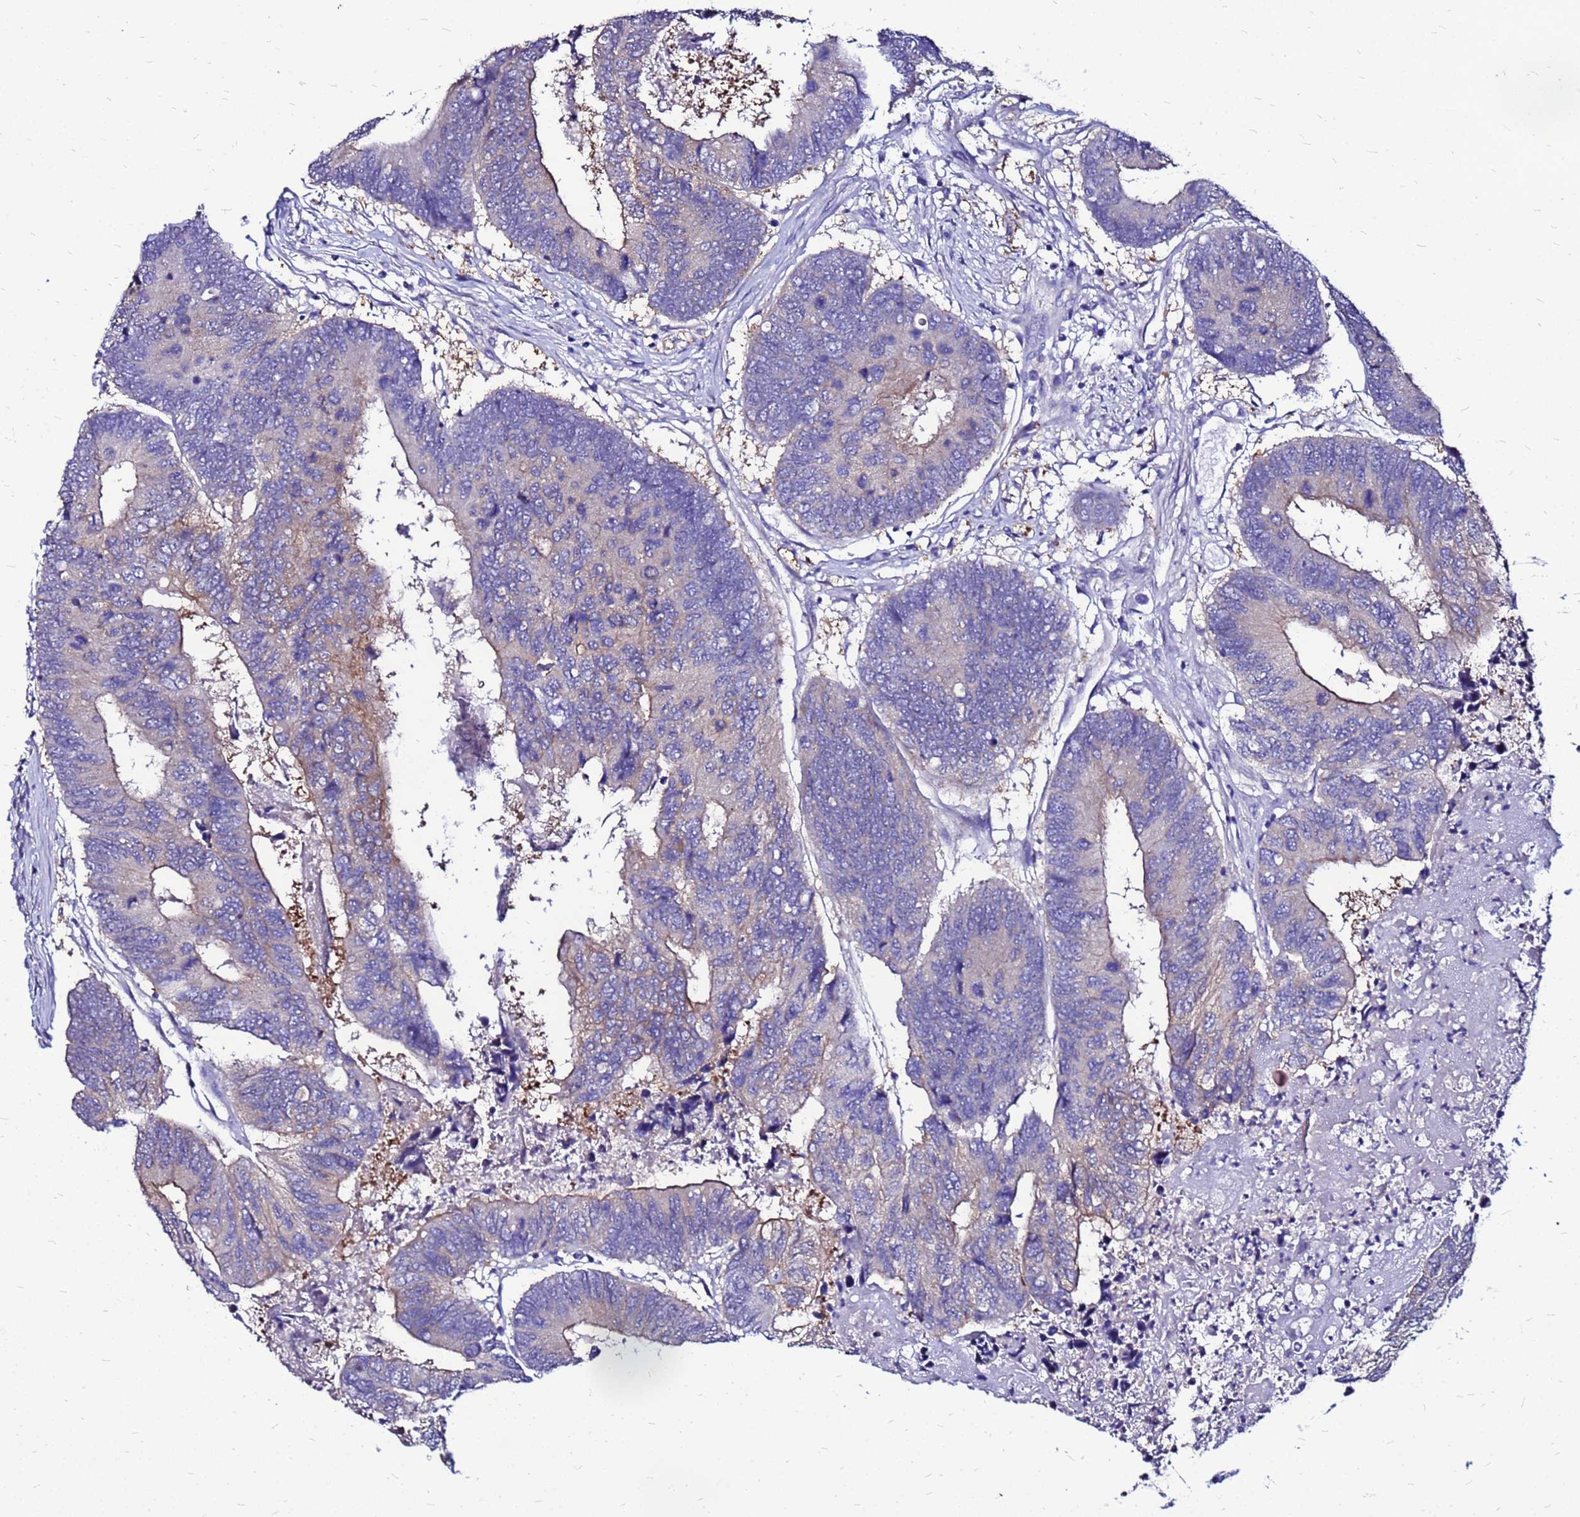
{"staining": {"intensity": "weak", "quantity": "<25%", "location": "cytoplasmic/membranous"}, "tissue": "colorectal cancer", "cell_type": "Tumor cells", "image_type": "cancer", "snomed": [{"axis": "morphology", "description": "Adenocarcinoma, NOS"}, {"axis": "topography", "description": "Colon"}], "caption": "Tumor cells are negative for protein expression in human colorectal cancer. (DAB (3,3'-diaminobenzidine) immunohistochemistry (IHC), high magnification).", "gene": "ARHGEF5", "patient": {"sex": "female", "age": 67}}